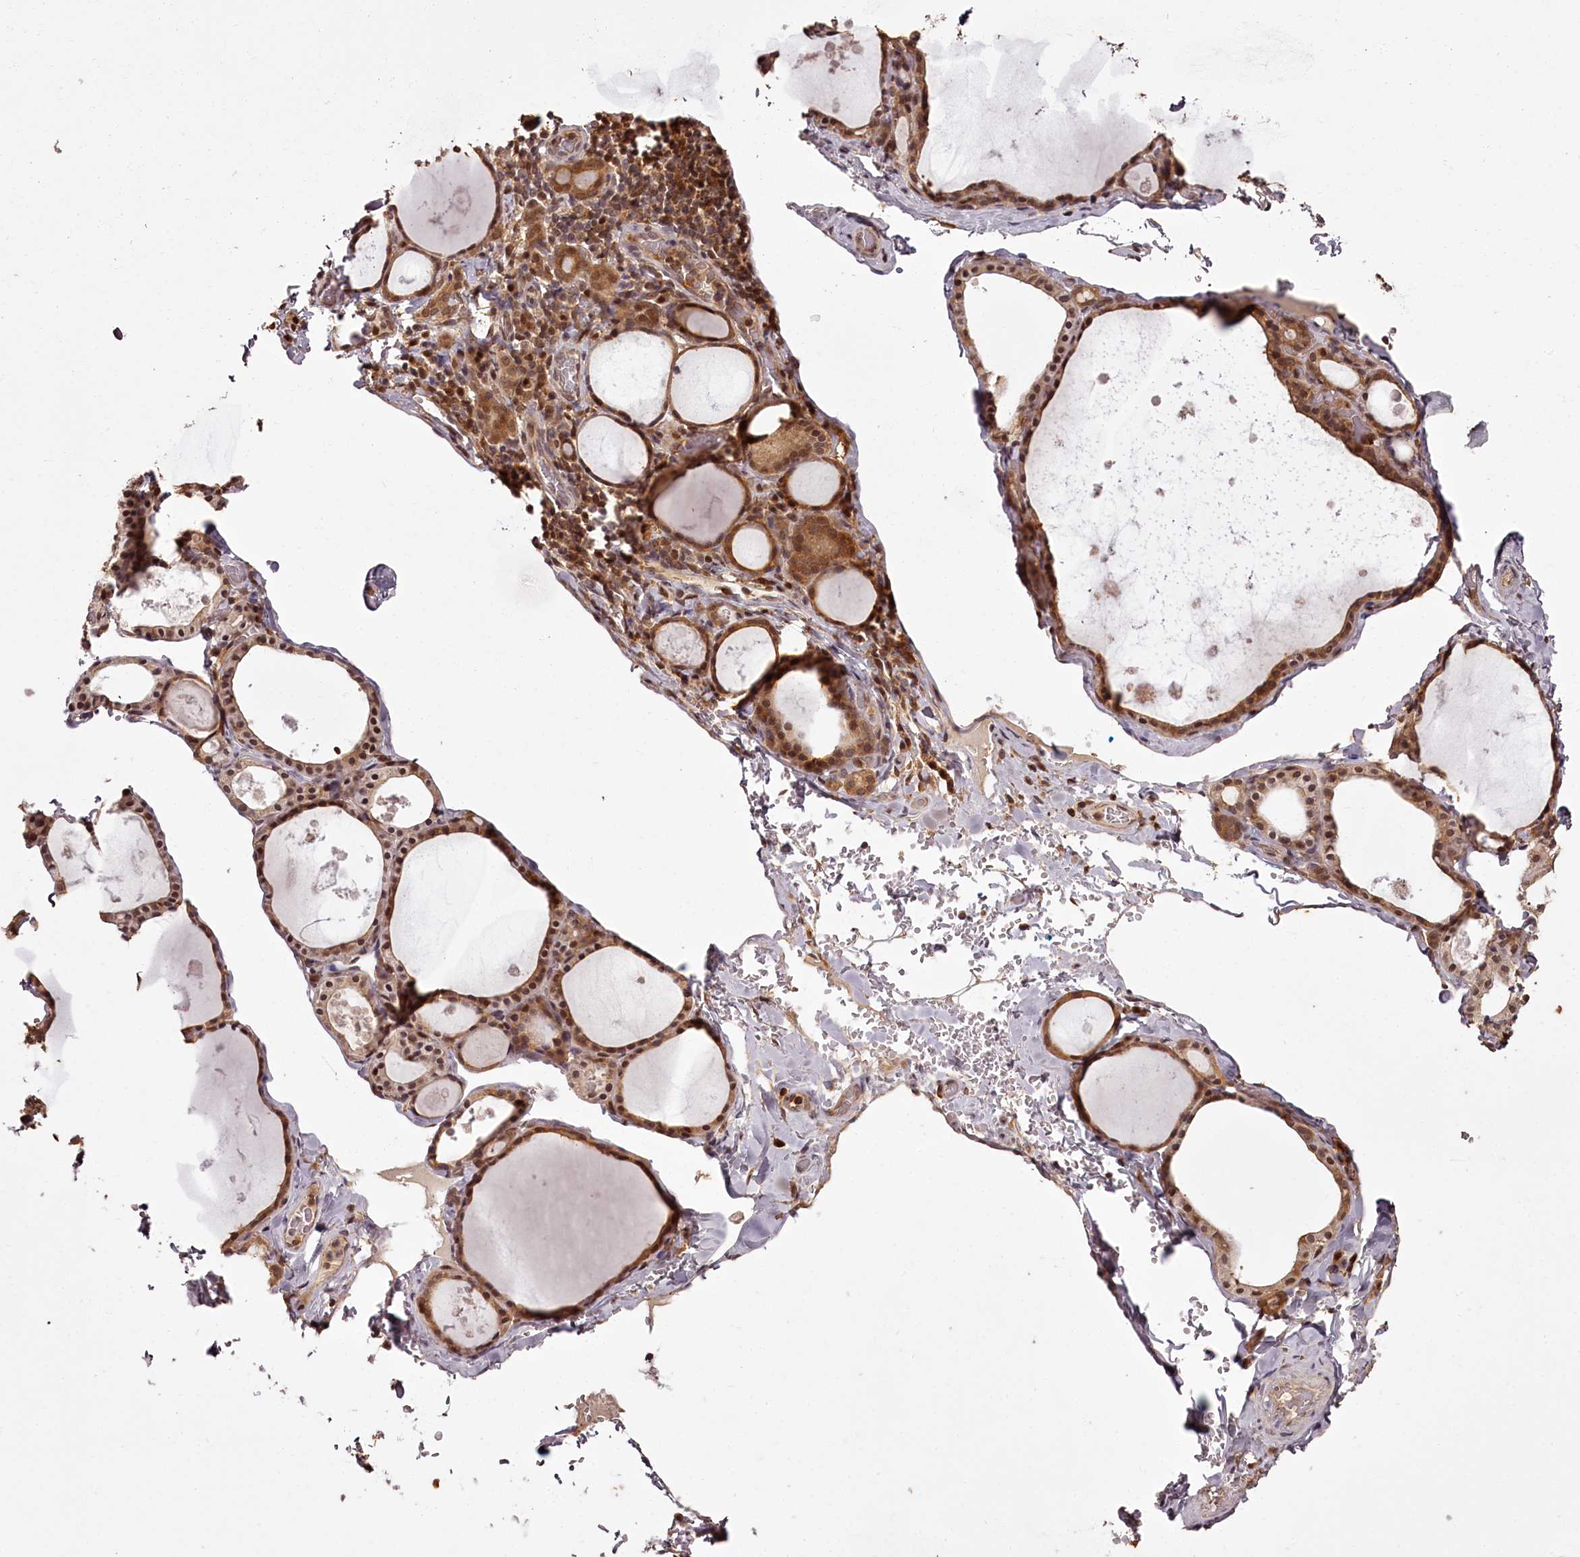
{"staining": {"intensity": "moderate", "quantity": ">75%", "location": "cytoplasmic/membranous,nuclear"}, "tissue": "thyroid gland", "cell_type": "Glandular cells", "image_type": "normal", "snomed": [{"axis": "morphology", "description": "Normal tissue, NOS"}, {"axis": "topography", "description": "Thyroid gland"}], "caption": "The photomicrograph reveals a brown stain indicating the presence of a protein in the cytoplasmic/membranous,nuclear of glandular cells in thyroid gland.", "gene": "NPRL2", "patient": {"sex": "male", "age": 56}}